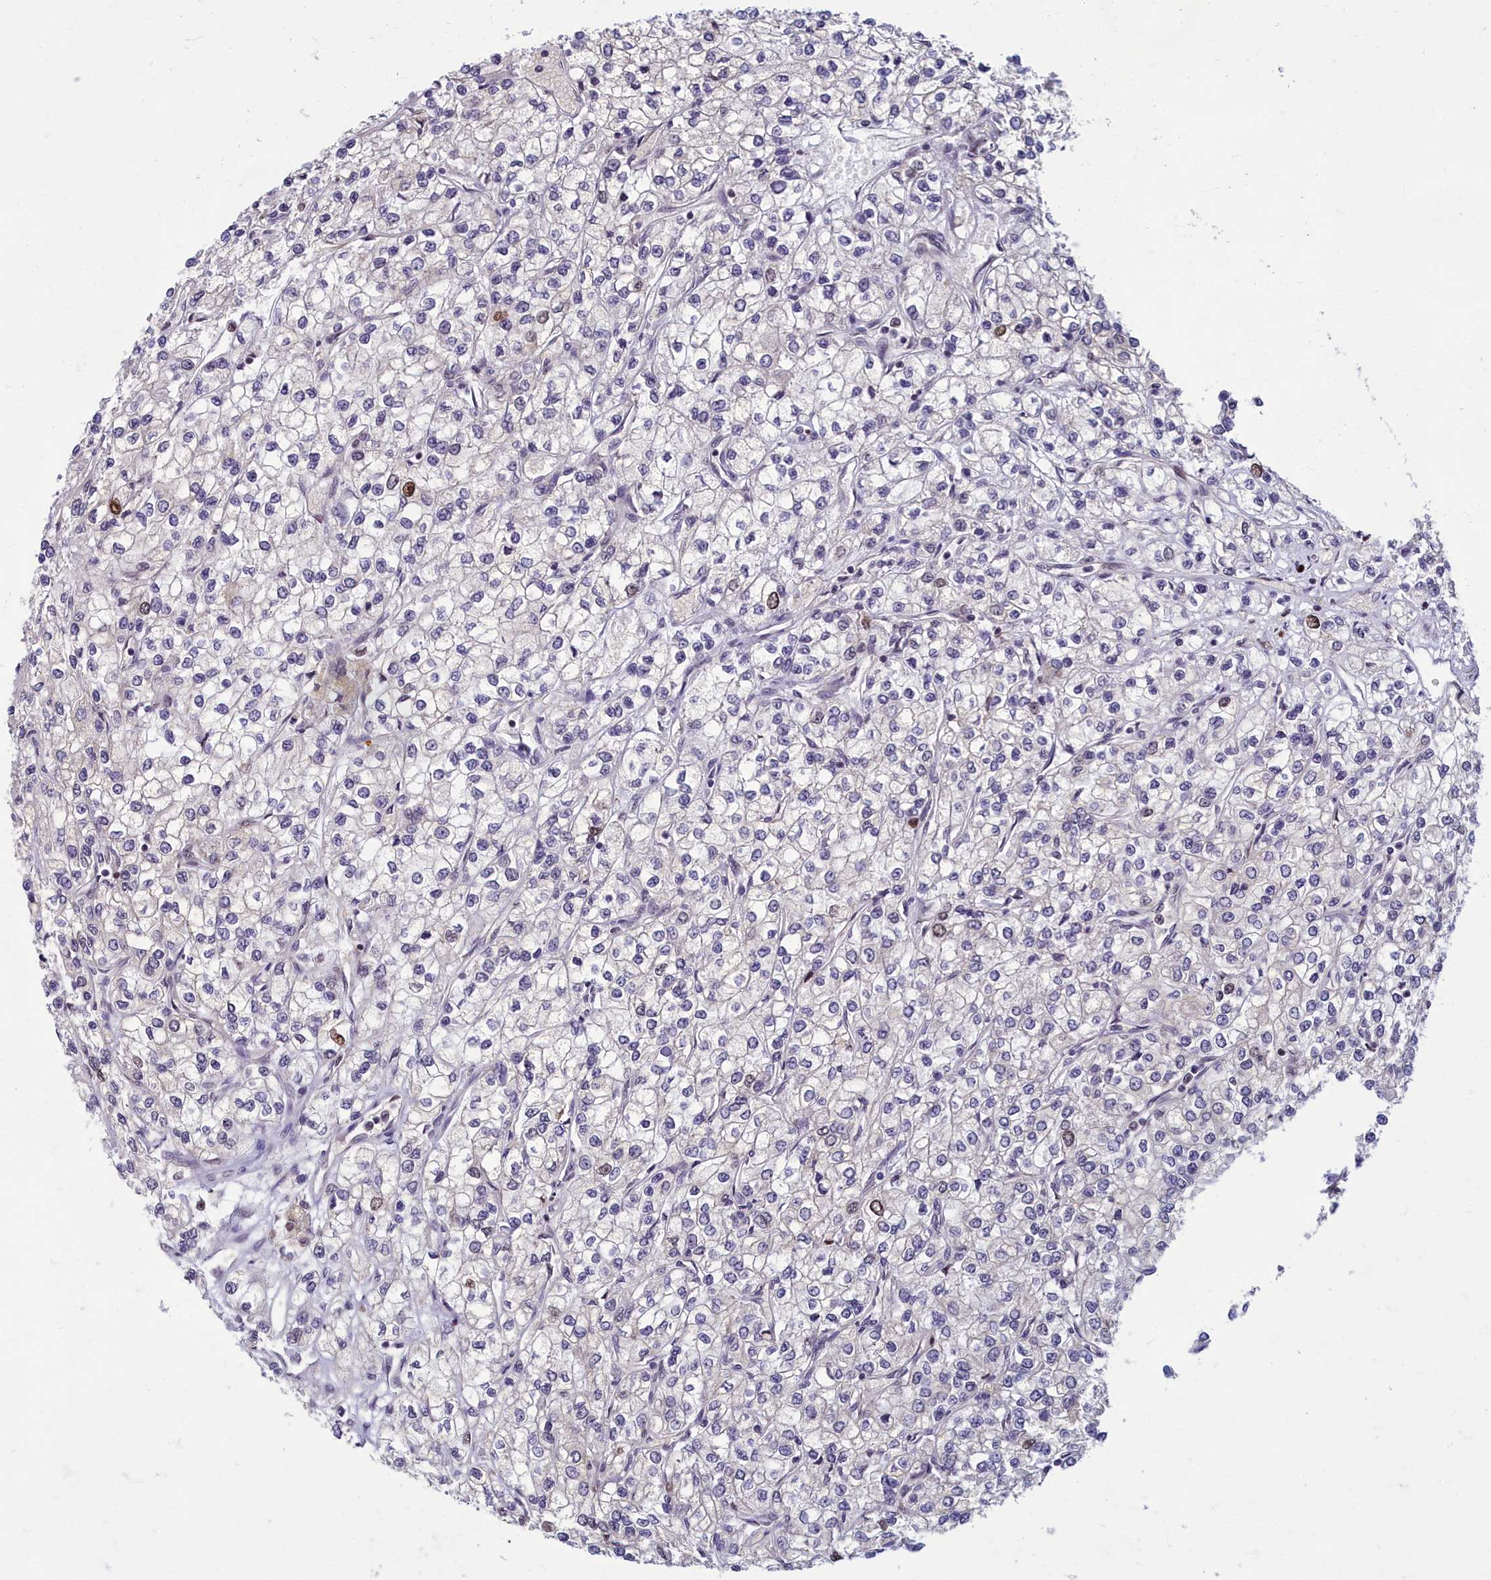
{"staining": {"intensity": "weak", "quantity": "<25%", "location": "nuclear"}, "tissue": "renal cancer", "cell_type": "Tumor cells", "image_type": "cancer", "snomed": [{"axis": "morphology", "description": "Adenocarcinoma, NOS"}, {"axis": "topography", "description": "Kidney"}], "caption": "High magnification brightfield microscopy of renal adenocarcinoma stained with DAB (3,3'-diaminobenzidine) (brown) and counterstained with hematoxylin (blue): tumor cells show no significant staining.", "gene": "EARS2", "patient": {"sex": "male", "age": 80}}